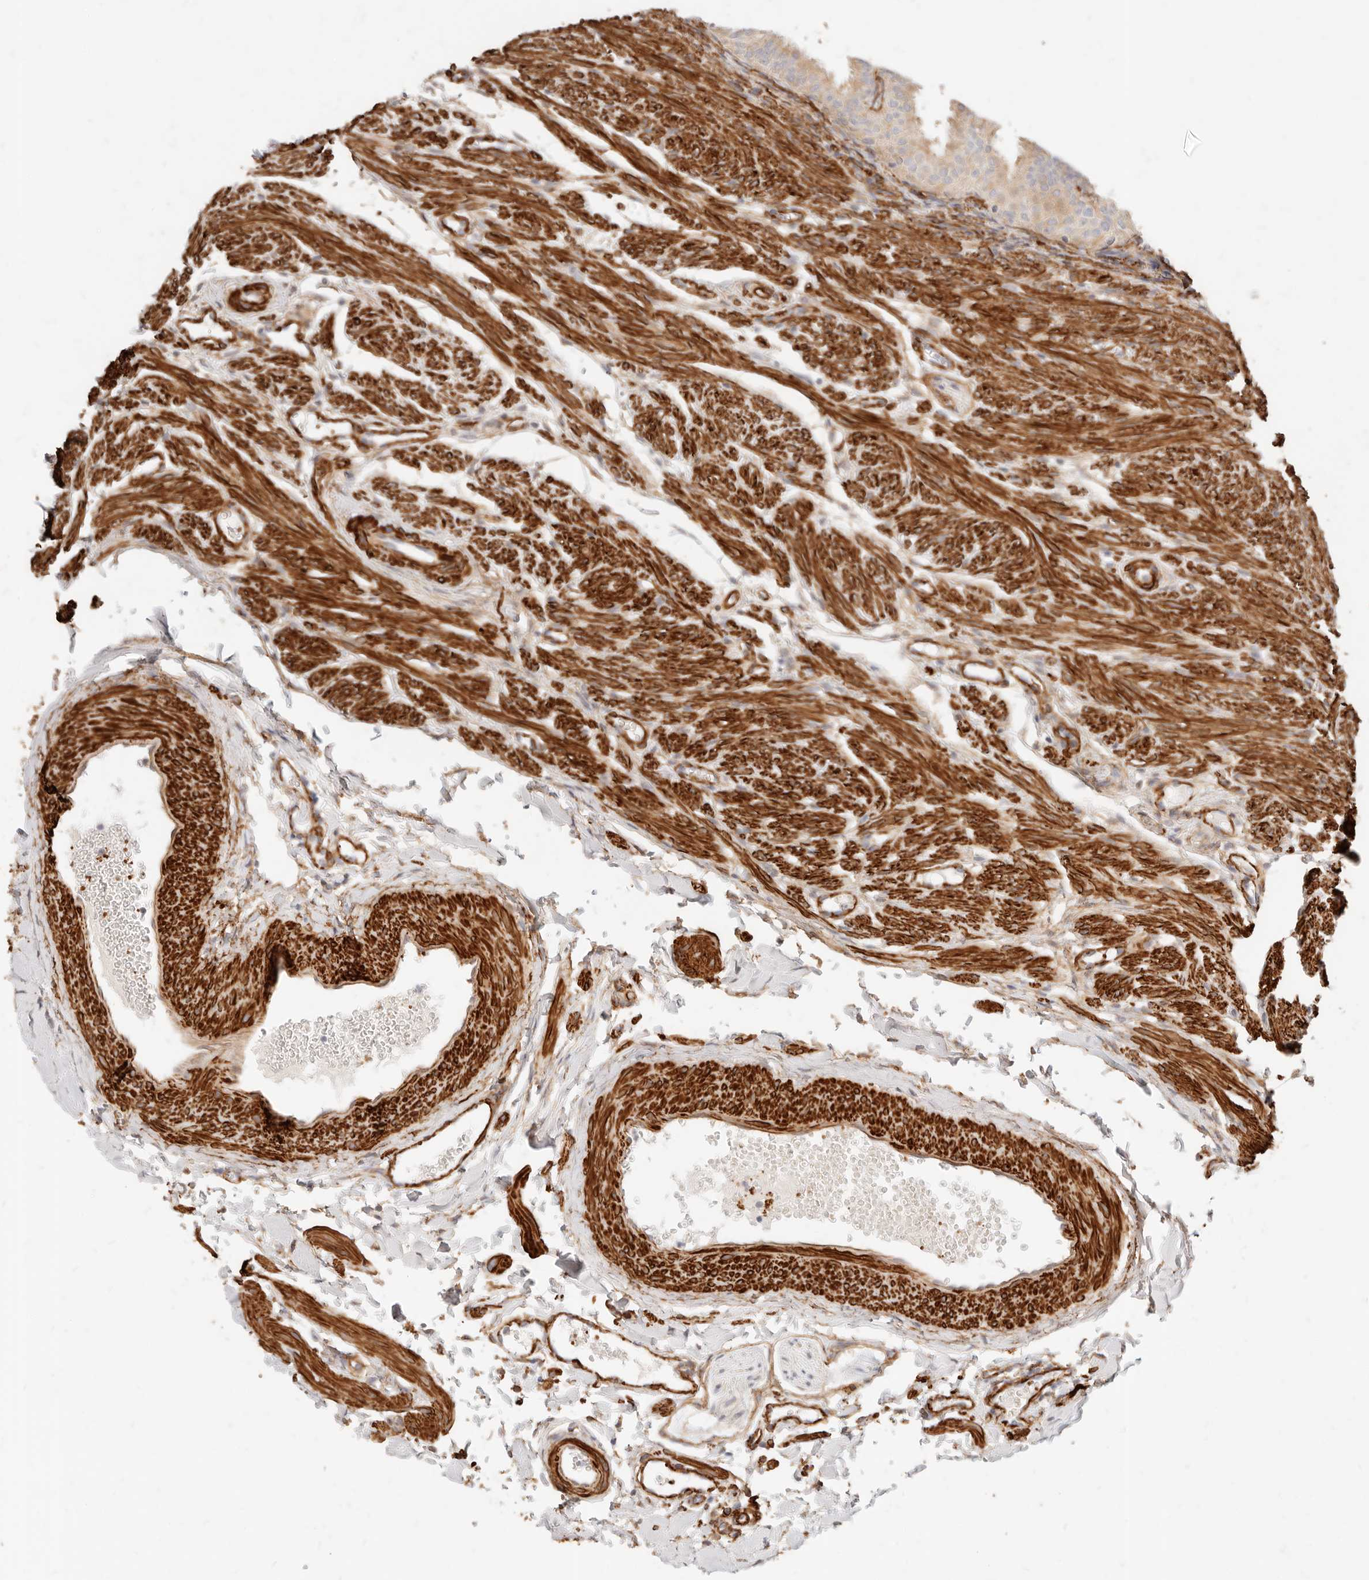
{"staining": {"intensity": "weak", "quantity": "25%-75%", "location": "cytoplasmic/membranous"}, "tissue": "fallopian tube", "cell_type": "Glandular cells", "image_type": "normal", "snomed": [{"axis": "morphology", "description": "Normal tissue, NOS"}, {"axis": "topography", "description": "Fallopian tube"}], "caption": "Immunohistochemical staining of normal fallopian tube demonstrates 25%-75% levels of weak cytoplasmic/membranous protein staining in about 25%-75% of glandular cells. The staining was performed using DAB to visualize the protein expression in brown, while the nuclei were stained in blue with hematoxylin (Magnification: 20x).", "gene": "TMTC2", "patient": {"sex": "female", "age": 35}}